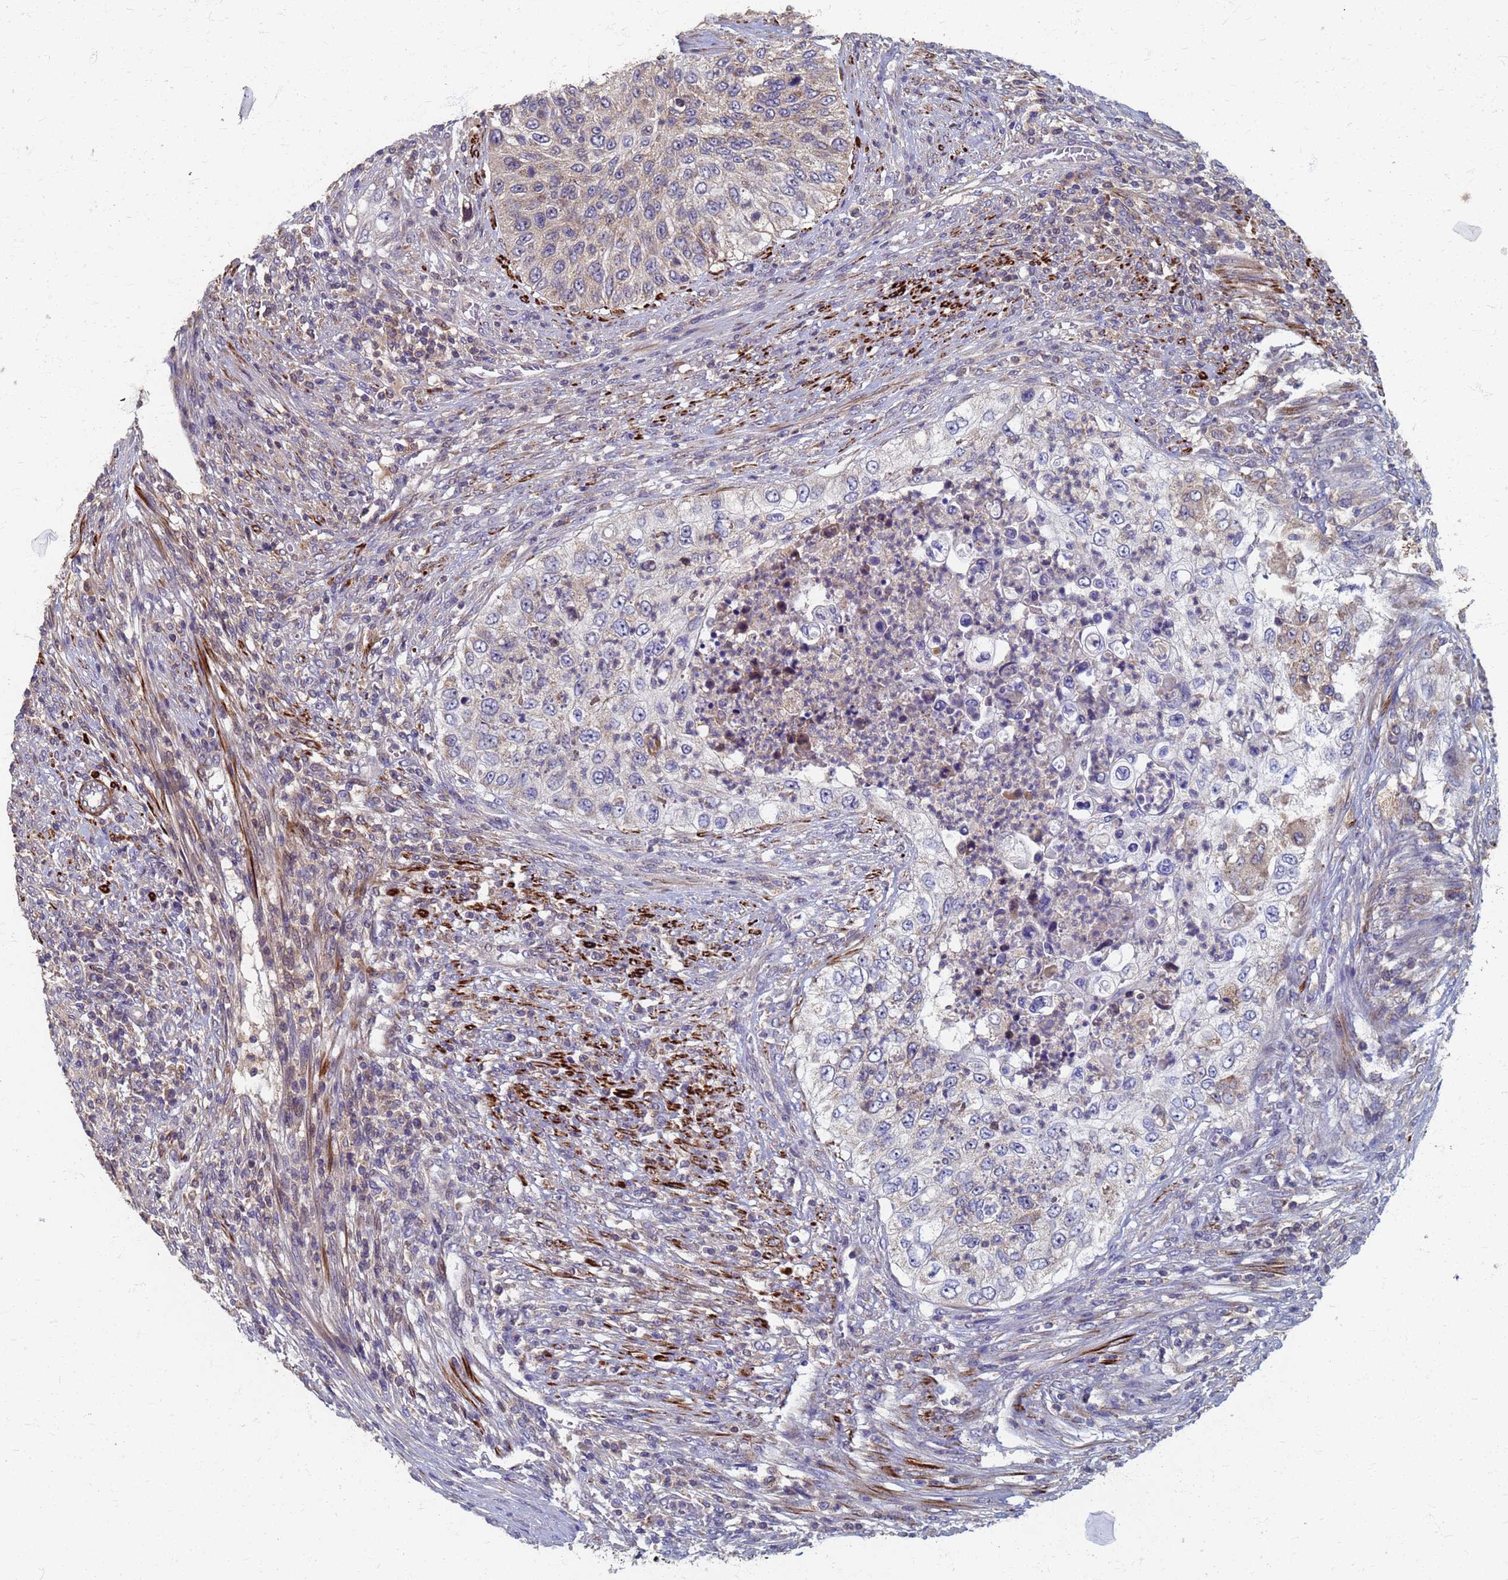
{"staining": {"intensity": "weak", "quantity": "25%-75%", "location": "cytoplasmic/membranous"}, "tissue": "urothelial cancer", "cell_type": "Tumor cells", "image_type": "cancer", "snomed": [{"axis": "morphology", "description": "Urothelial carcinoma, High grade"}, {"axis": "topography", "description": "Urinary bladder"}], "caption": "Weak cytoplasmic/membranous protein positivity is identified in approximately 25%-75% of tumor cells in urothelial carcinoma (high-grade). The protein of interest is stained brown, and the nuclei are stained in blue (DAB (3,3'-diaminobenzidine) IHC with brightfield microscopy, high magnification).", "gene": "ATPAF1", "patient": {"sex": "female", "age": 60}}